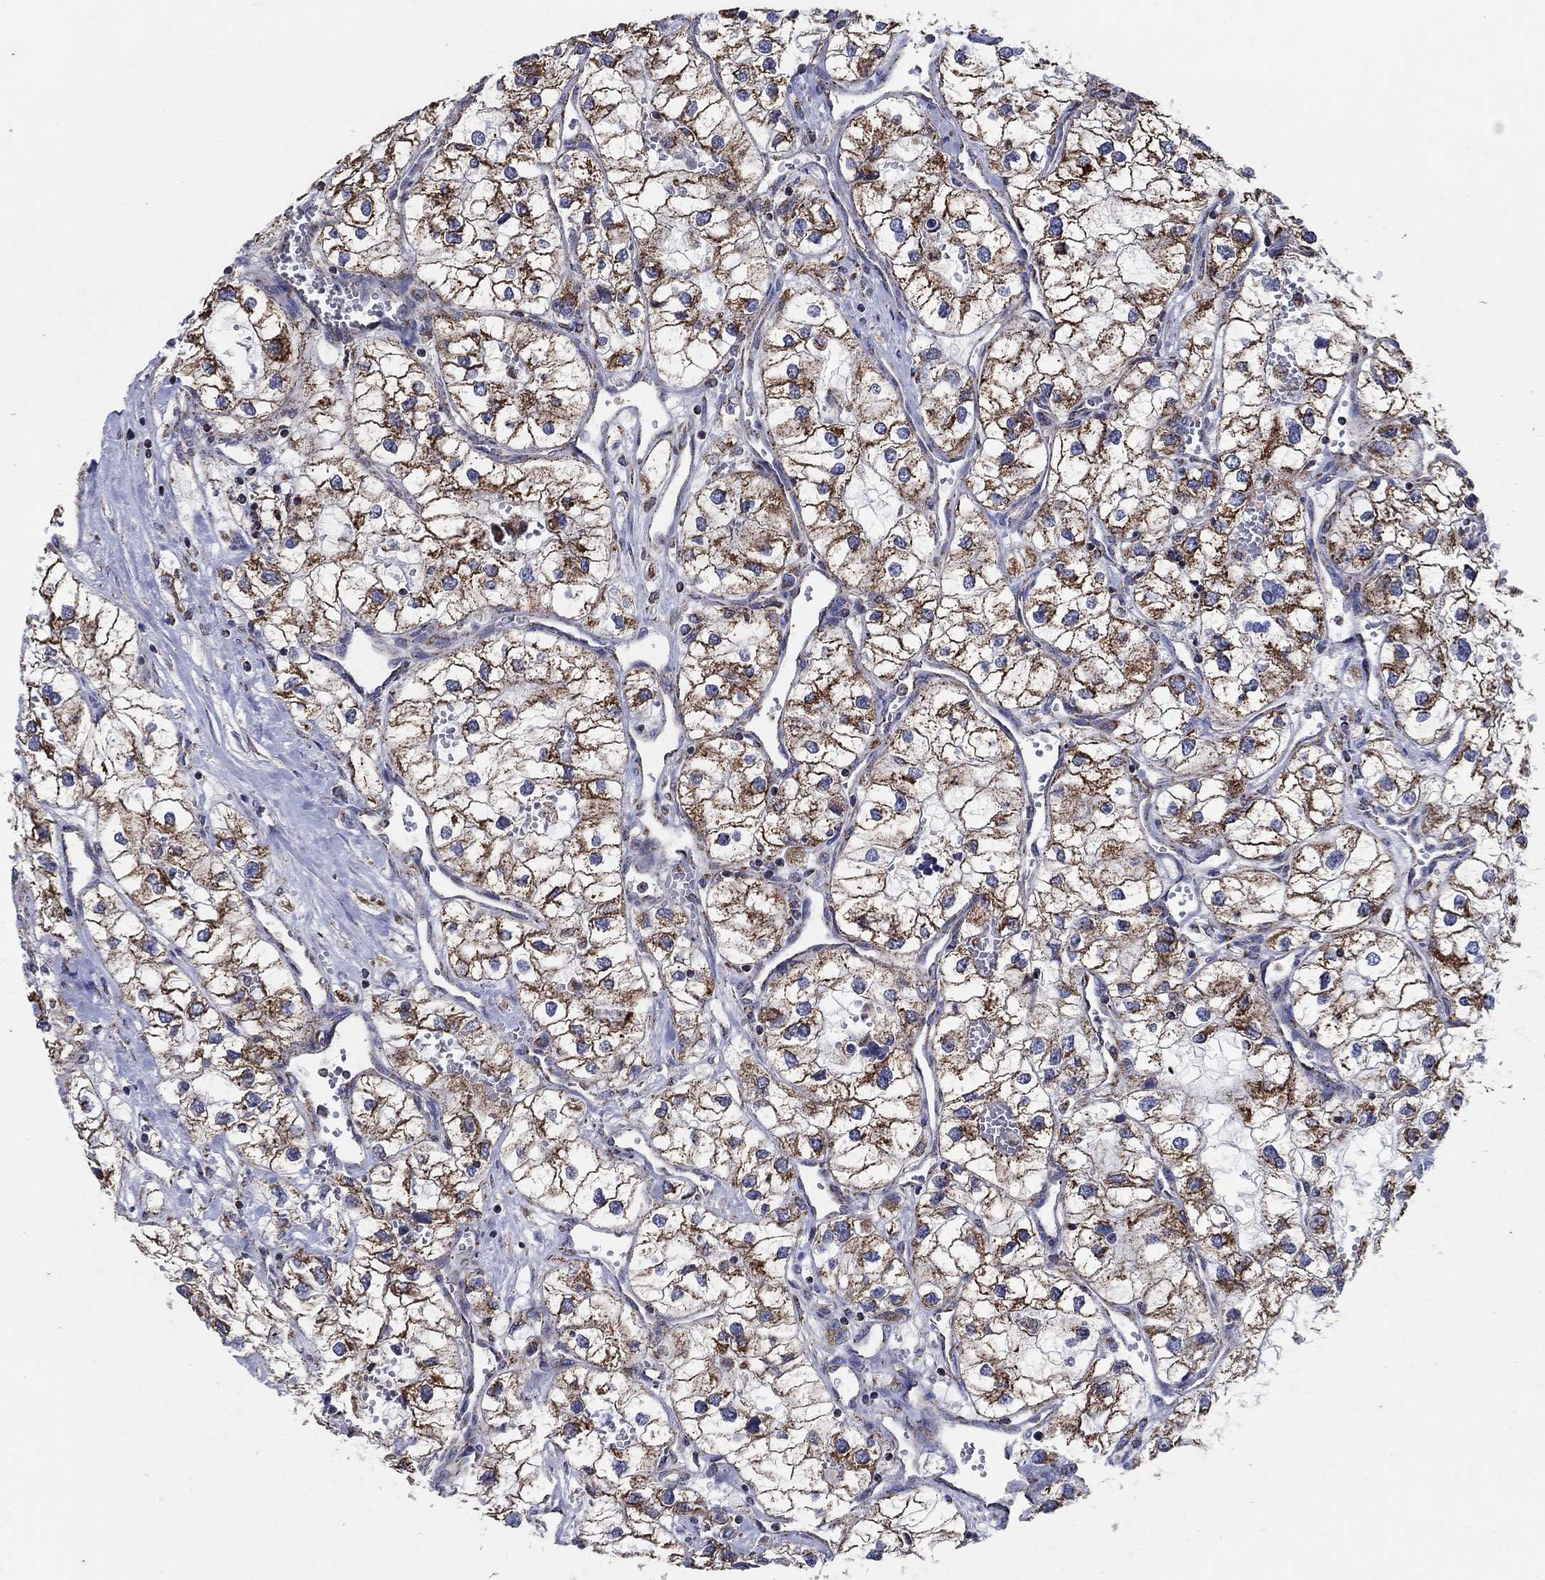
{"staining": {"intensity": "strong", "quantity": ">75%", "location": "cytoplasmic/membranous"}, "tissue": "renal cancer", "cell_type": "Tumor cells", "image_type": "cancer", "snomed": [{"axis": "morphology", "description": "Adenocarcinoma, NOS"}, {"axis": "topography", "description": "Kidney"}], "caption": "About >75% of tumor cells in renal adenocarcinoma display strong cytoplasmic/membranous protein expression as visualized by brown immunohistochemical staining.", "gene": "C9orf85", "patient": {"sex": "male", "age": 59}}